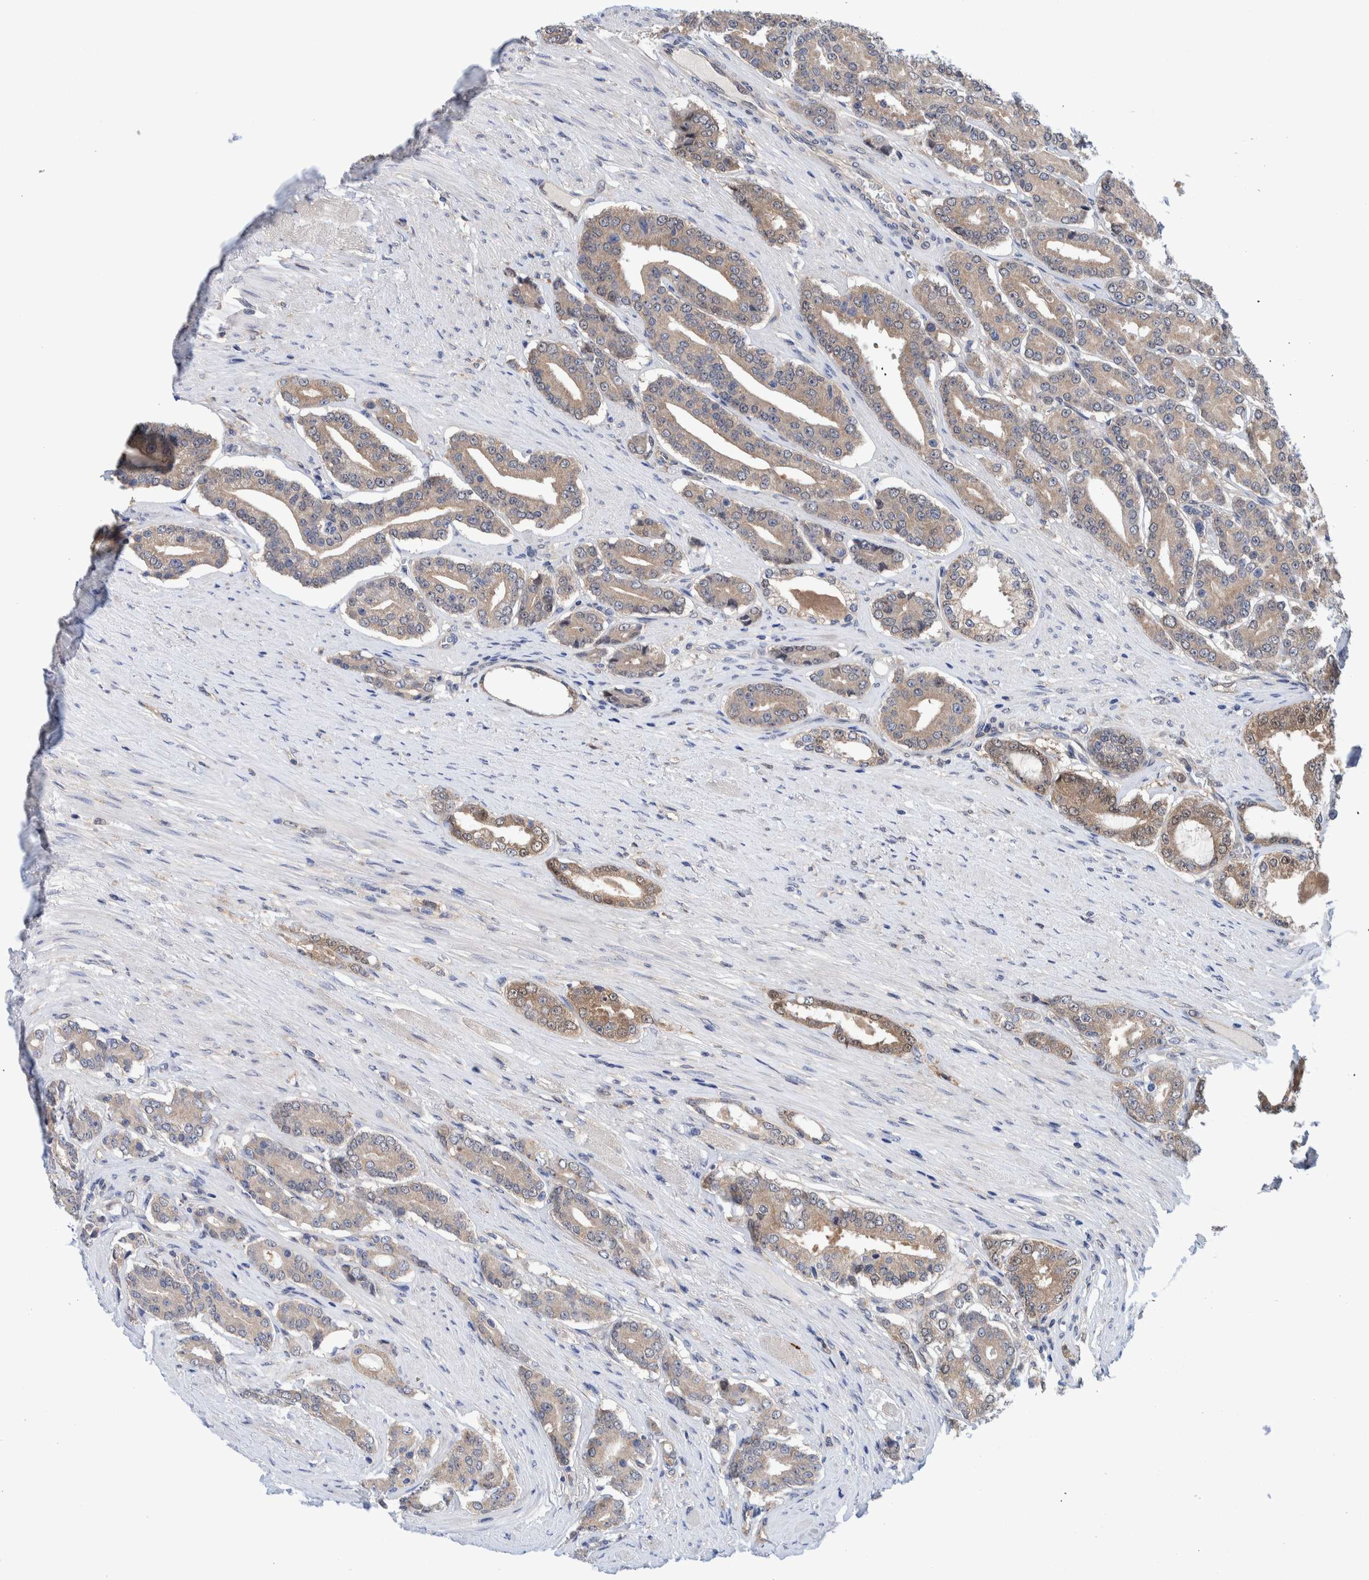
{"staining": {"intensity": "weak", "quantity": ">75%", "location": "cytoplasmic/membranous"}, "tissue": "prostate cancer", "cell_type": "Tumor cells", "image_type": "cancer", "snomed": [{"axis": "morphology", "description": "Adenocarcinoma, High grade"}, {"axis": "topography", "description": "Prostate"}], "caption": "An immunohistochemistry (IHC) micrograph of tumor tissue is shown. Protein staining in brown labels weak cytoplasmic/membranous positivity in high-grade adenocarcinoma (prostate) within tumor cells.", "gene": "PFAS", "patient": {"sex": "male", "age": 71}}